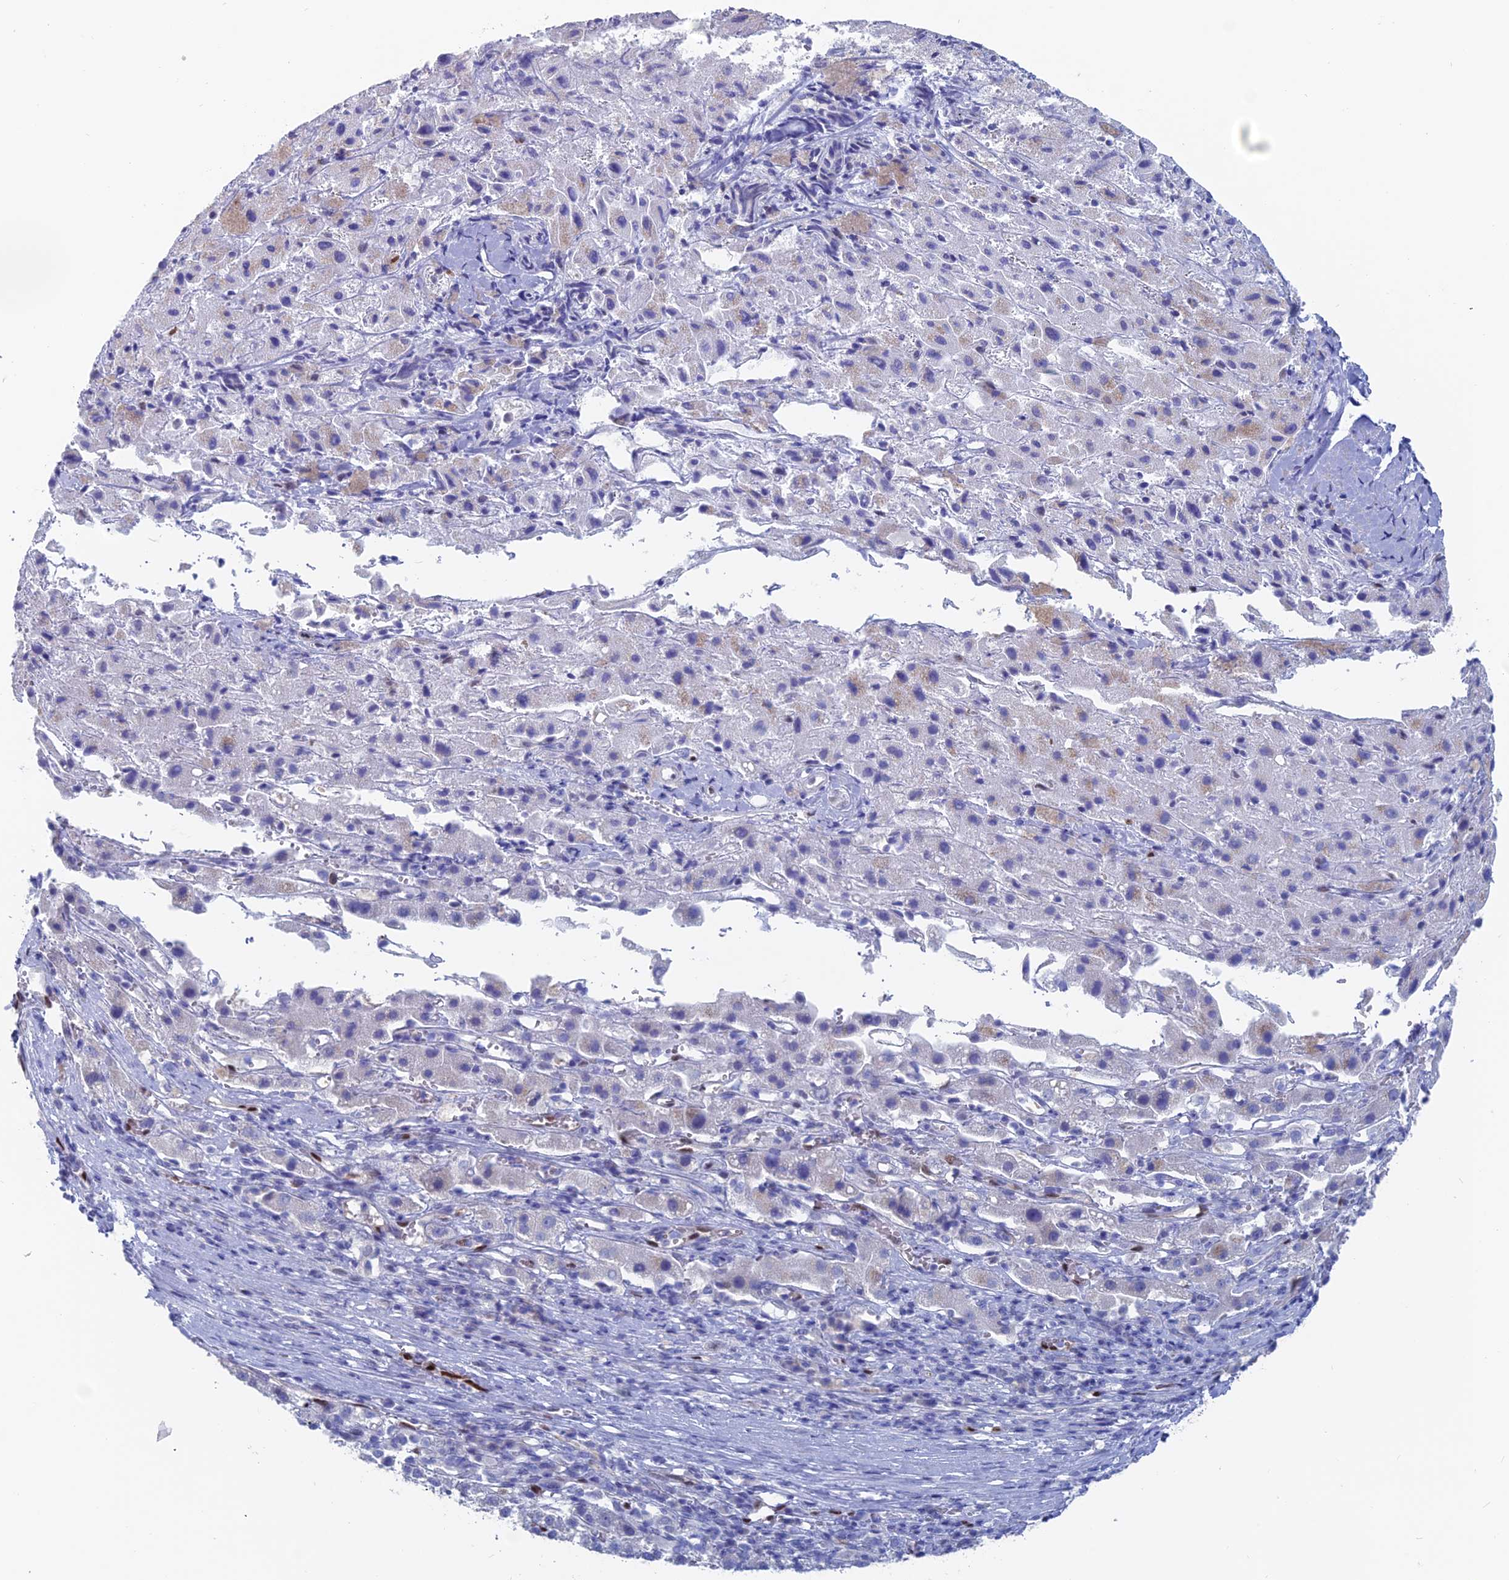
{"staining": {"intensity": "negative", "quantity": "none", "location": "none"}, "tissue": "liver cancer", "cell_type": "Tumor cells", "image_type": "cancer", "snomed": [{"axis": "morphology", "description": "Carcinoma, Hepatocellular, NOS"}, {"axis": "topography", "description": "Liver"}], "caption": "Hepatocellular carcinoma (liver) stained for a protein using immunohistochemistry reveals no staining tumor cells.", "gene": "NOL4L", "patient": {"sex": "female", "age": 58}}